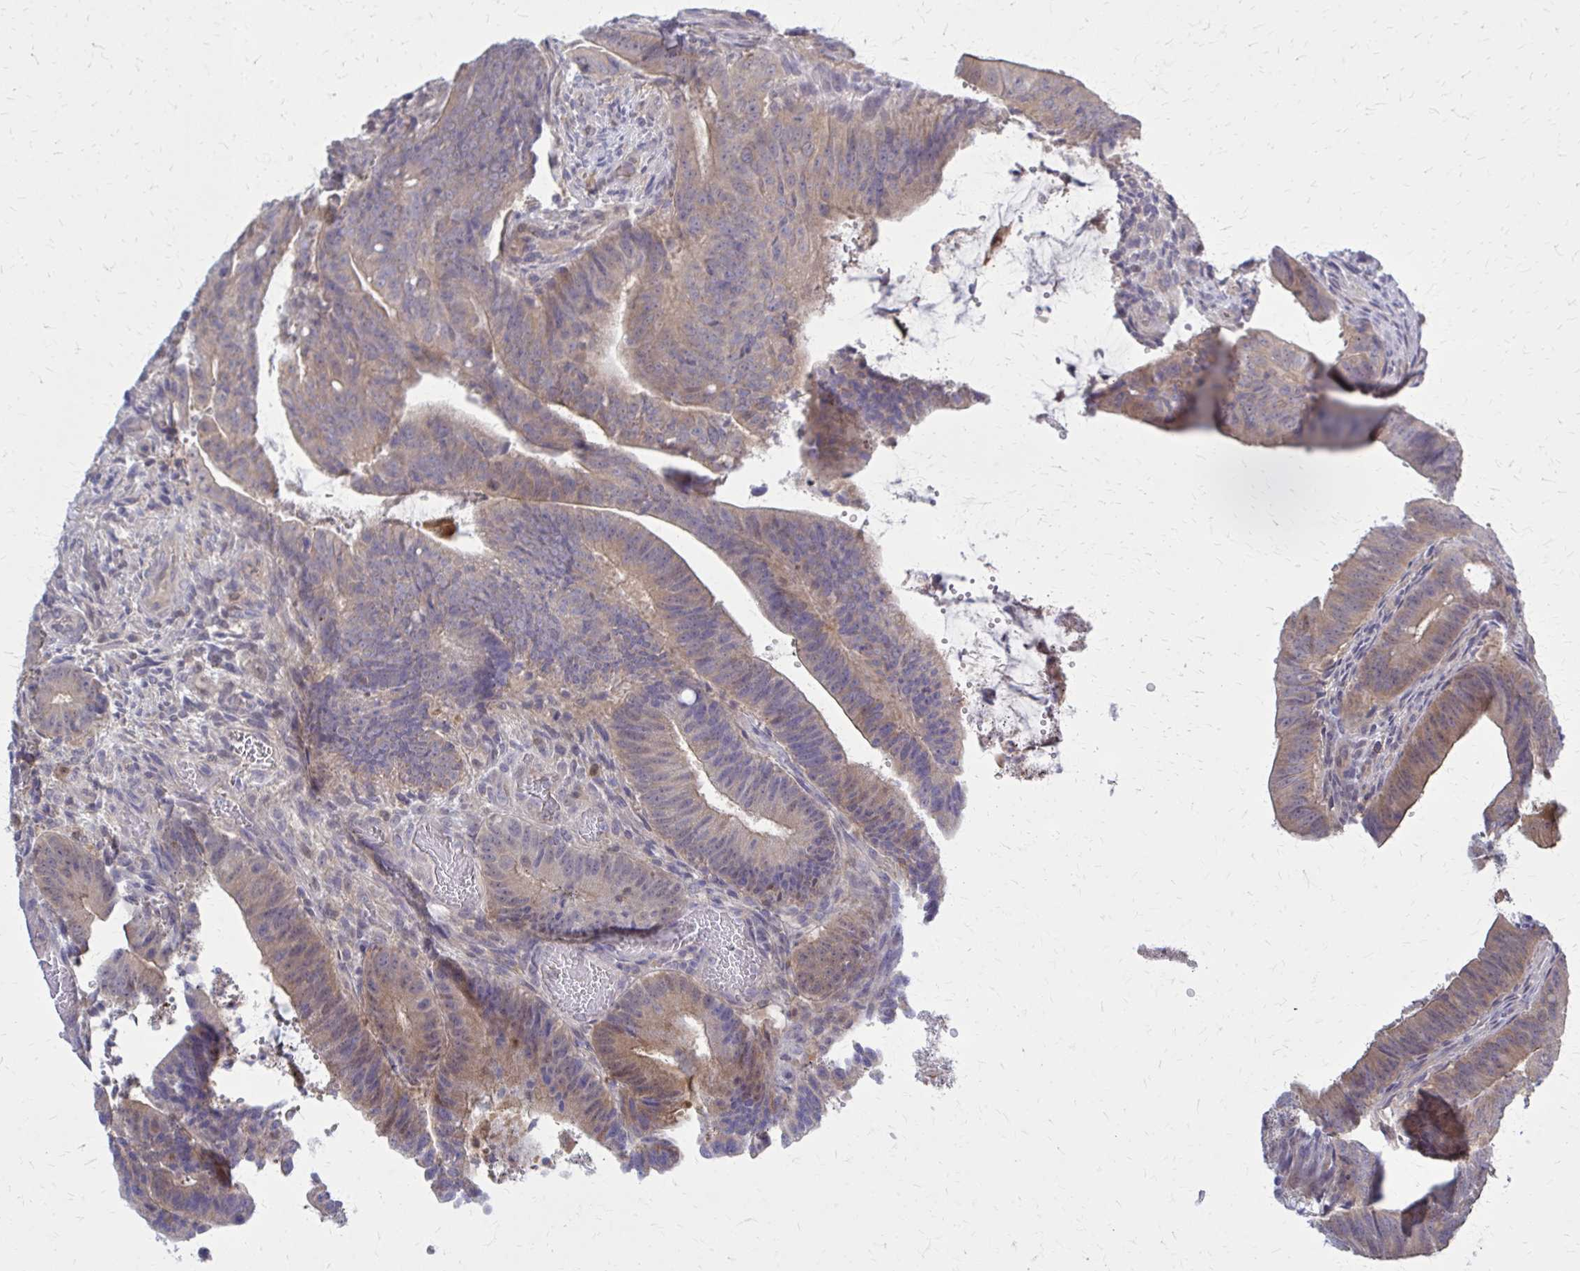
{"staining": {"intensity": "moderate", "quantity": "25%-75%", "location": "cytoplasmic/membranous"}, "tissue": "colorectal cancer", "cell_type": "Tumor cells", "image_type": "cancer", "snomed": [{"axis": "morphology", "description": "Adenocarcinoma, NOS"}, {"axis": "topography", "description": "Colon"}], "caption": "Human colorectal cancer stained with a brown dye shows moderate cytoplasmic/membranous positive staining in about 25%-75% of tumor cells.", "gene": "DBI", "patient": {"sex": "female", "age": 43}}